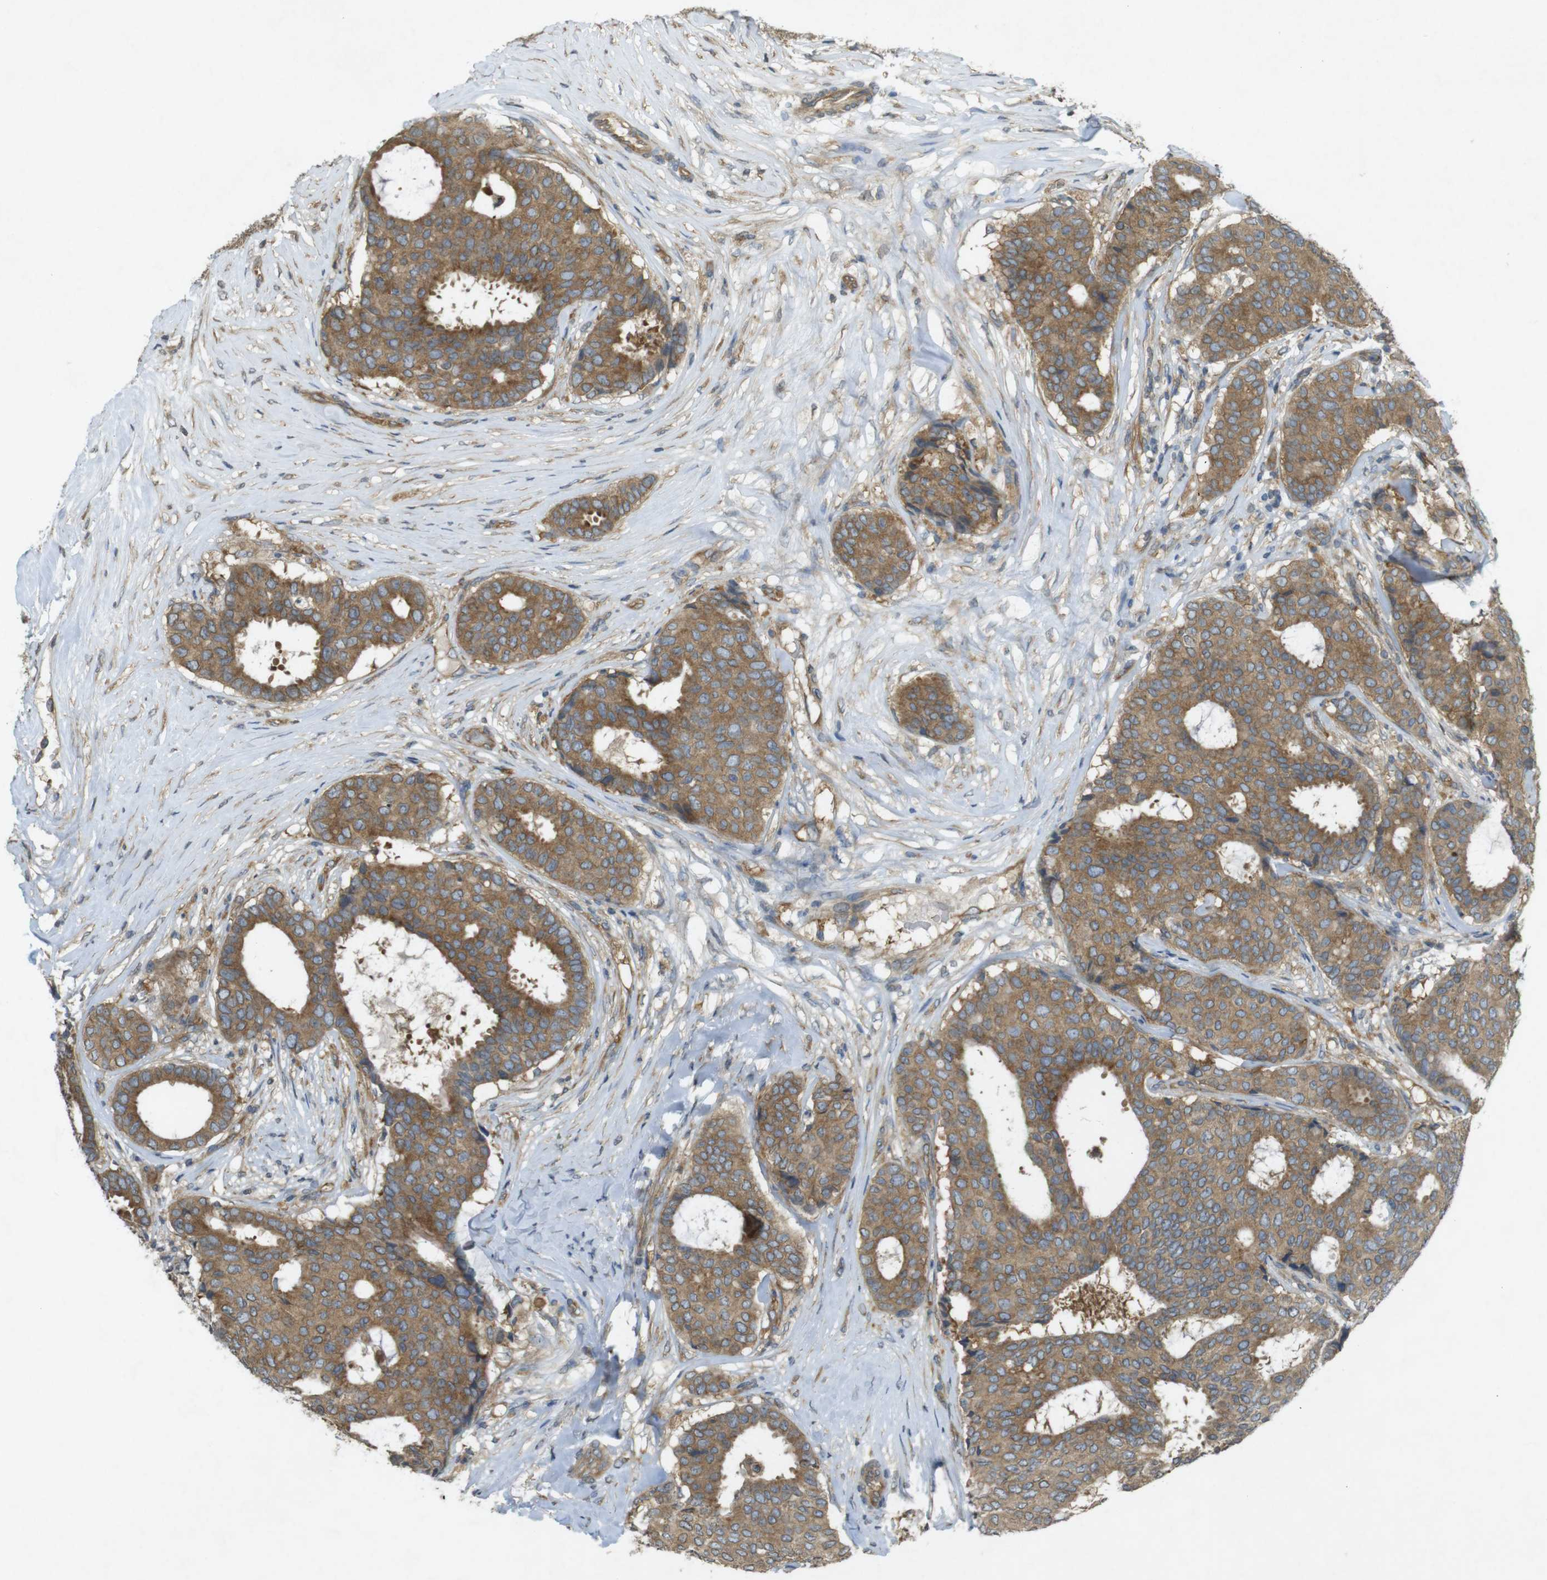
{"staining": {"intensity": "moderate", "quantity": ">75%", "location": "cytoplasmic/membranous"}, "tissue": "breast cancer", "cell_type": "Tumor cells", "image_type": "cancer", "snomed": [{"axis": "morphology", "description": "Duct carcinoma"}, {"axis": "topography", "description": "Breast"}], "caption": "IHC of human invasive ductal carcinoma (breast) displays medium levels of moderate cytoplasmic/membranous expression in approximately >75% of tumor cells.", "gene": "KIF5B", "patient": {"sex": "female", "age": 75}}